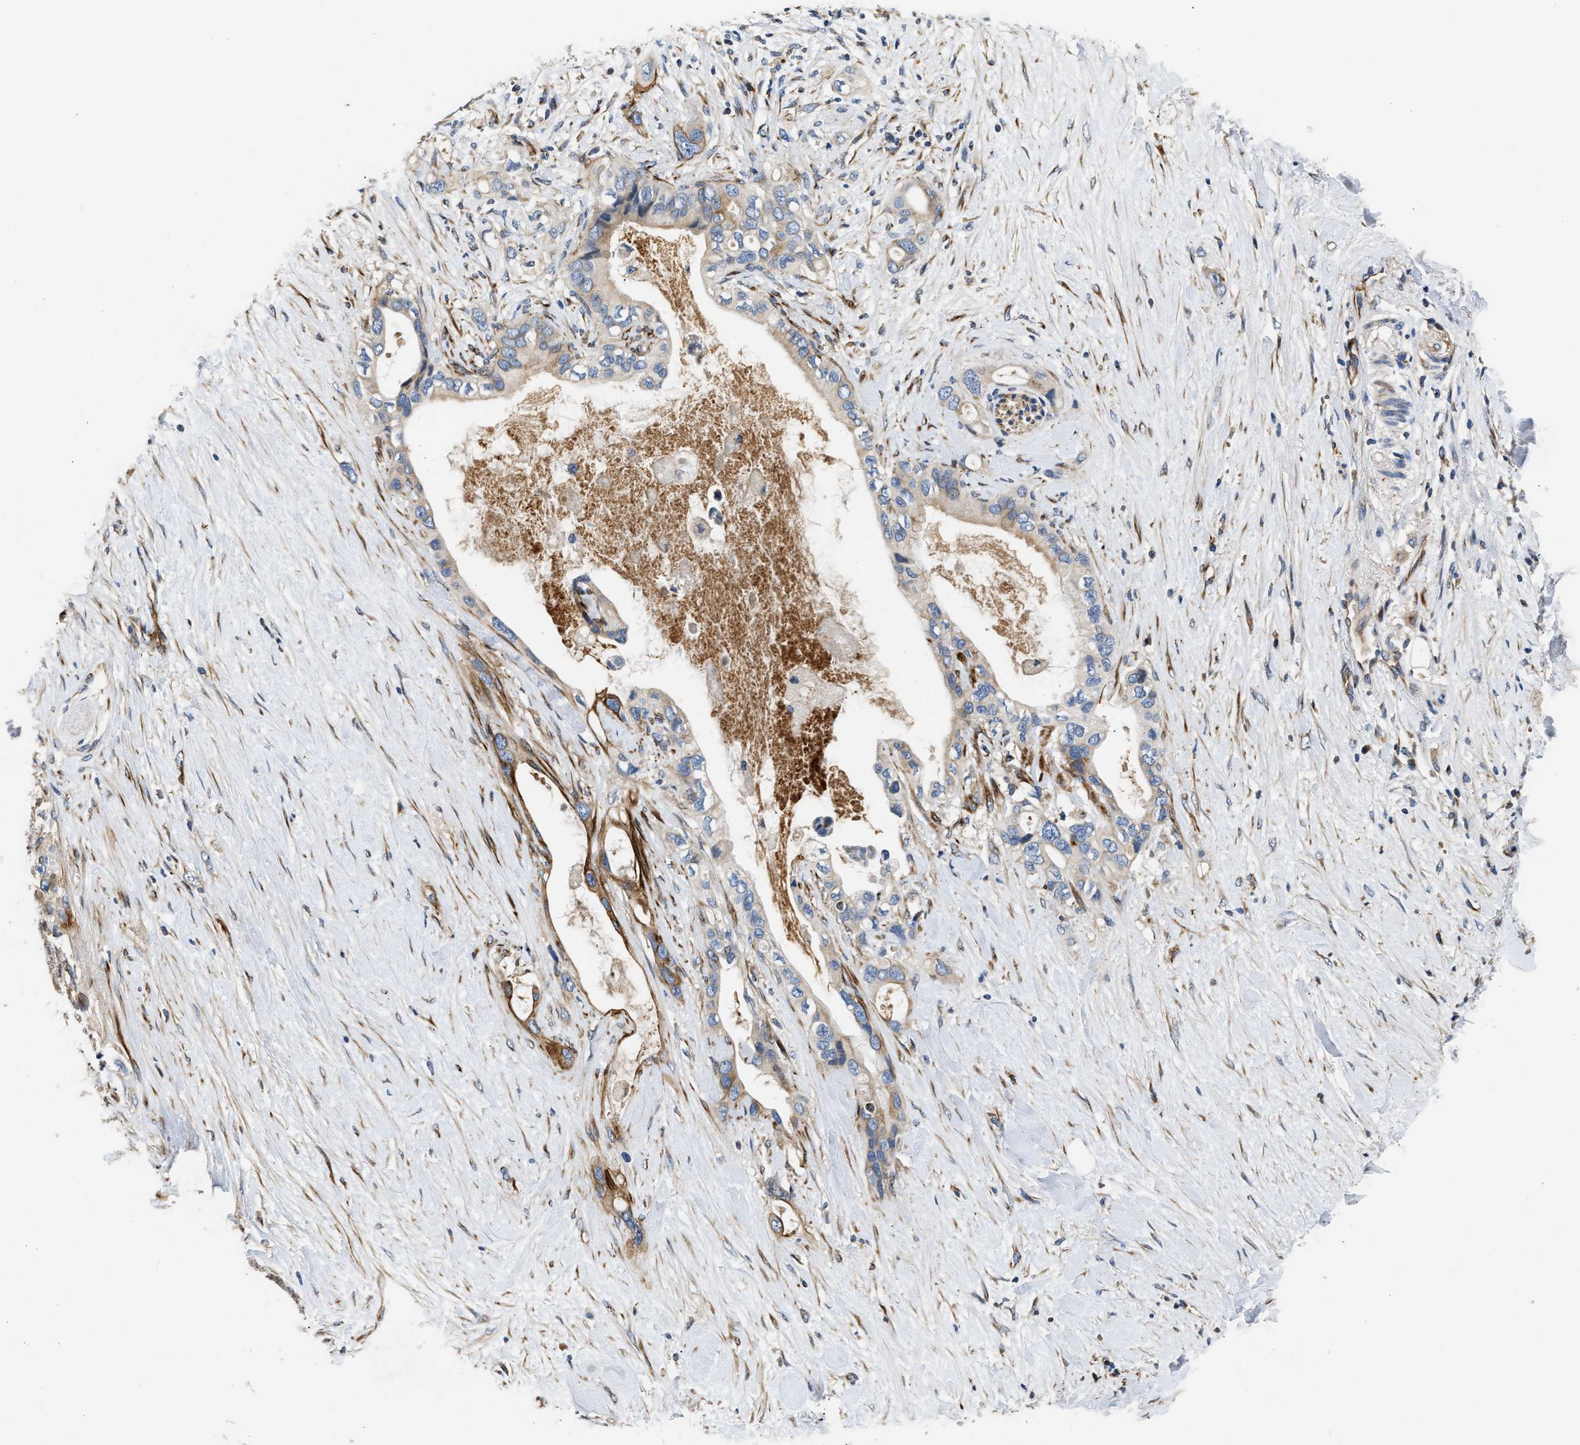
{"staining": {"intensity": "moderate", "quantity": "<25%", "location": "cytoplasmic/membranous"}, "tissue": "pancreatic cancer", "cell_type": "Tumor cells", "image_type": "cancer", "snomed": [{"axis": "morphology", "description": "Adenocarcinoma, NOS"}, {"axis": "topography", "description": "Pancreas"}], "caption": "This micrograph reveals adenocarcinoma (pancreatic) stained with IHC to label a protein in brown. The cytoplasmic/membranous of tumor cells show moderate positivity for the protein. Nuclei are counter-stained blue.", "gene": "IL17RC", "patient": {"sex": "female", "age": 56}}